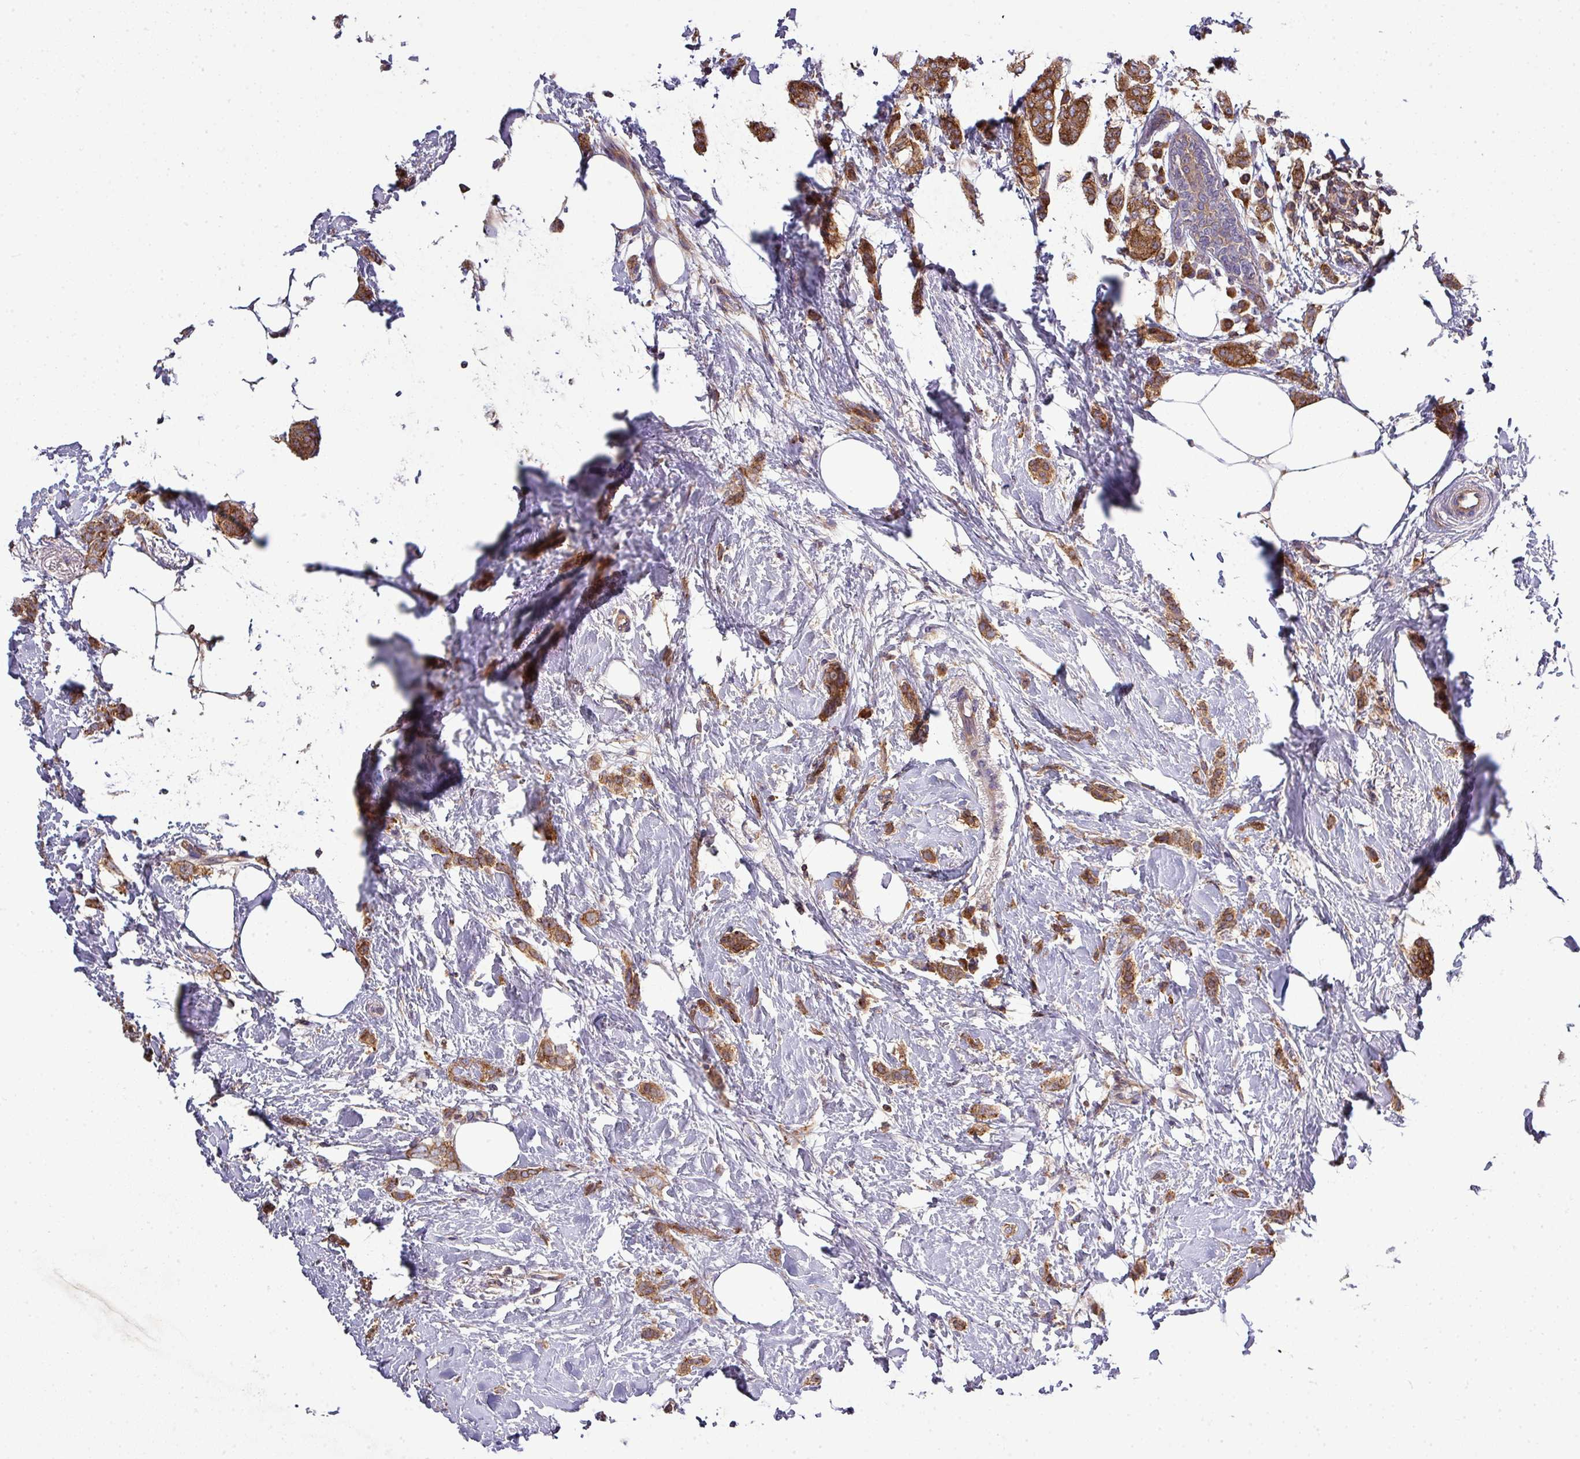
{"staining": {"intensity": "moderate", "quantity": ">75%", "location": "cytoplasmic/membranous"}, "tissue": "breast cancer", "cell_type": "Tumor cells", "image_type": "cancer", "snomed": [{"axis": "morphology", "description": "Duct carcinoma"}, {"axis": "topography", "description": "Breast"}], "caption": "About >75% of tumor cells in breast cancer (invasive ductal carcinoma) exhibit moderate cytoplasmic/membranous protein expression as visualized by brown immunohistochemical staining.", "gene": "LRRC74B", "patient": {"sex": "female", "age": 72}}